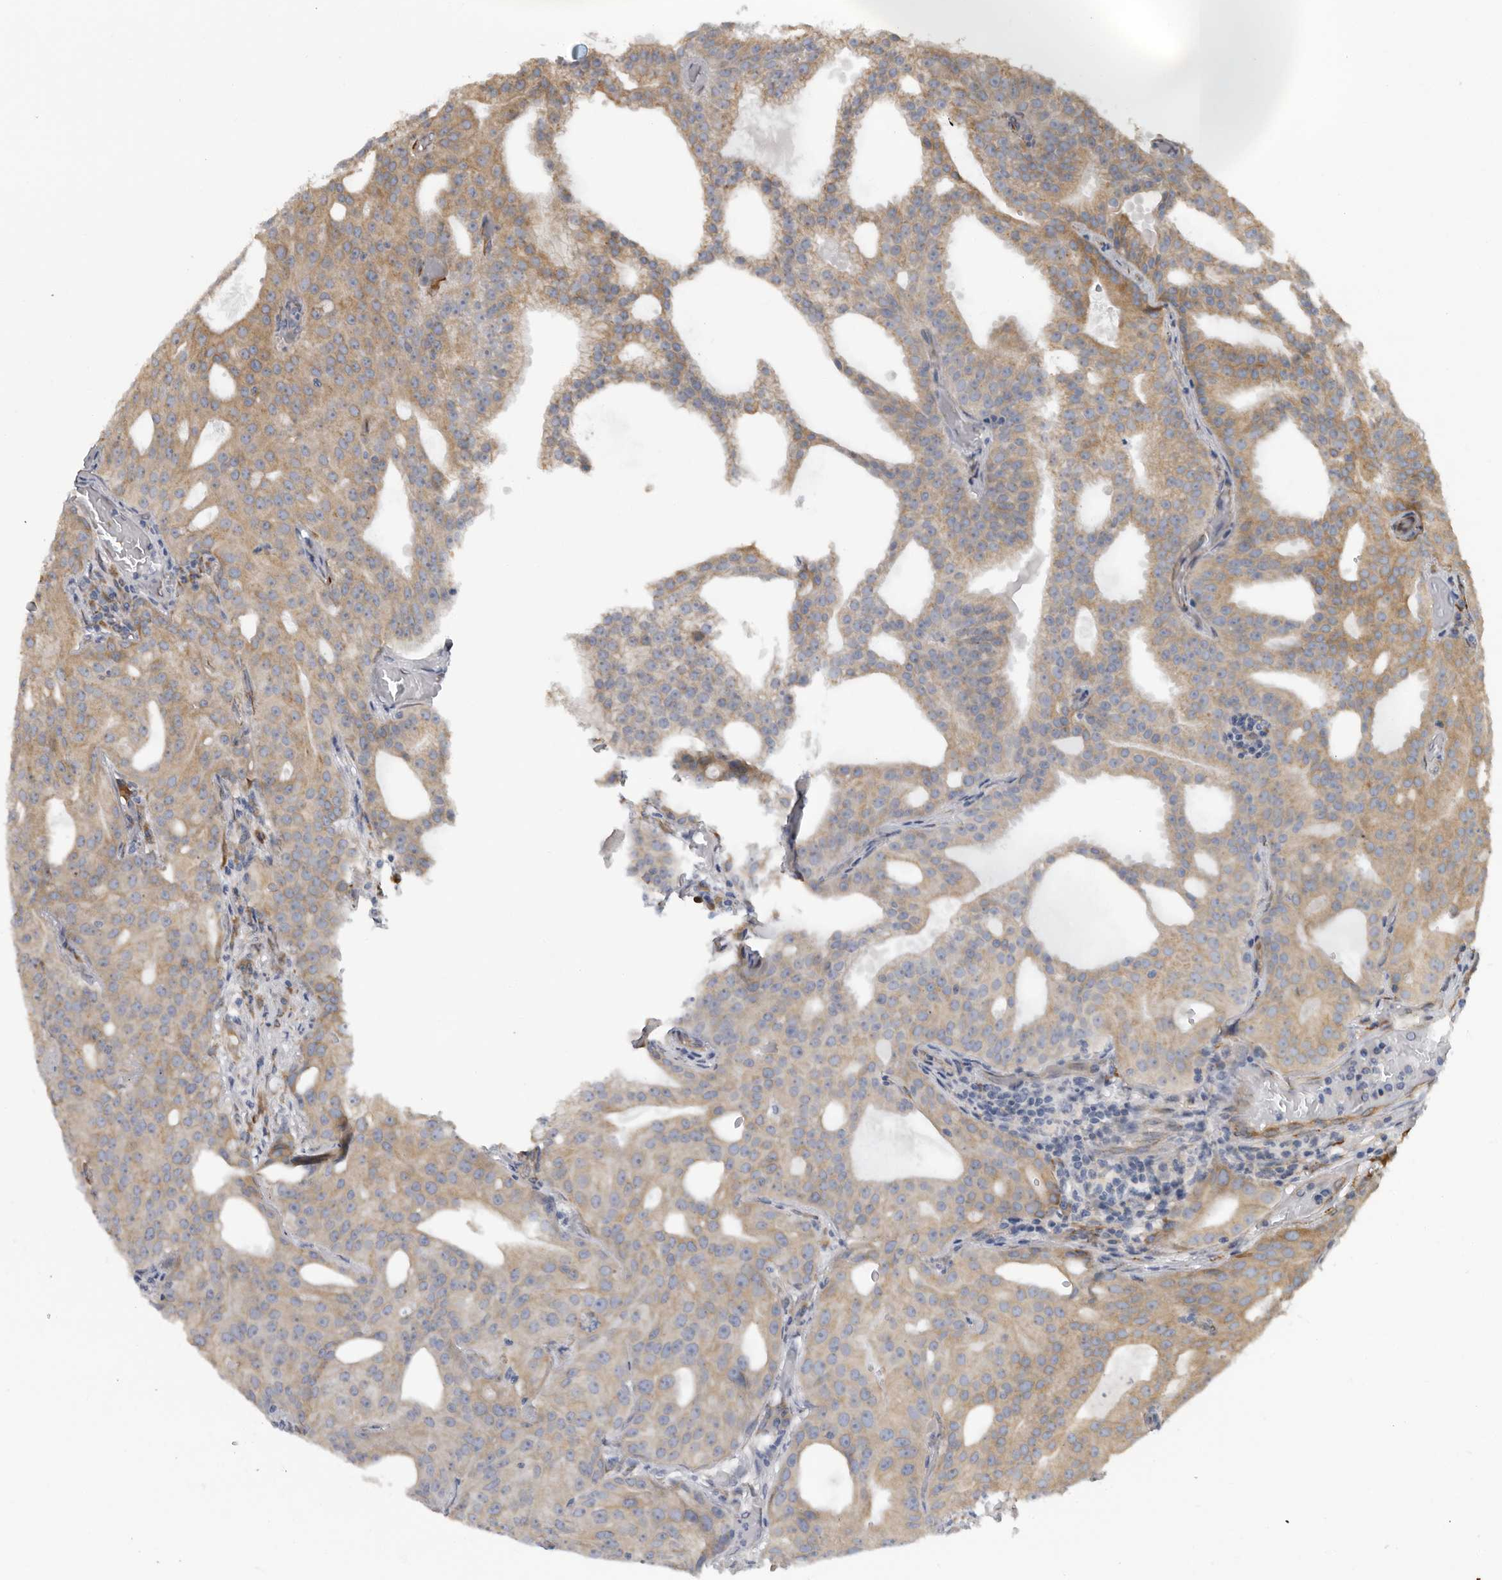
{"staining": {"intensity": "weak", "quantity": ">75%", "location": "cytoplasmic/membranous"}, "tissue": "prostate cancer", "cell_type": "Tumor cells", "image_type": "cancer", "snomed": [{"axis": "morphology", "description": "Adenocarcinoma, Medium grade"}, {"axis": "topography", "description": "Prostate"}], "caption": "Prostate medium-grade adenocarcinoma stained with a brown dye reveals weak cytoplasmic/membranous positive expression in approximately >75% of tumor cells.", "gene": "CEP350", "patient": {"sex": "male", "age": 88}}